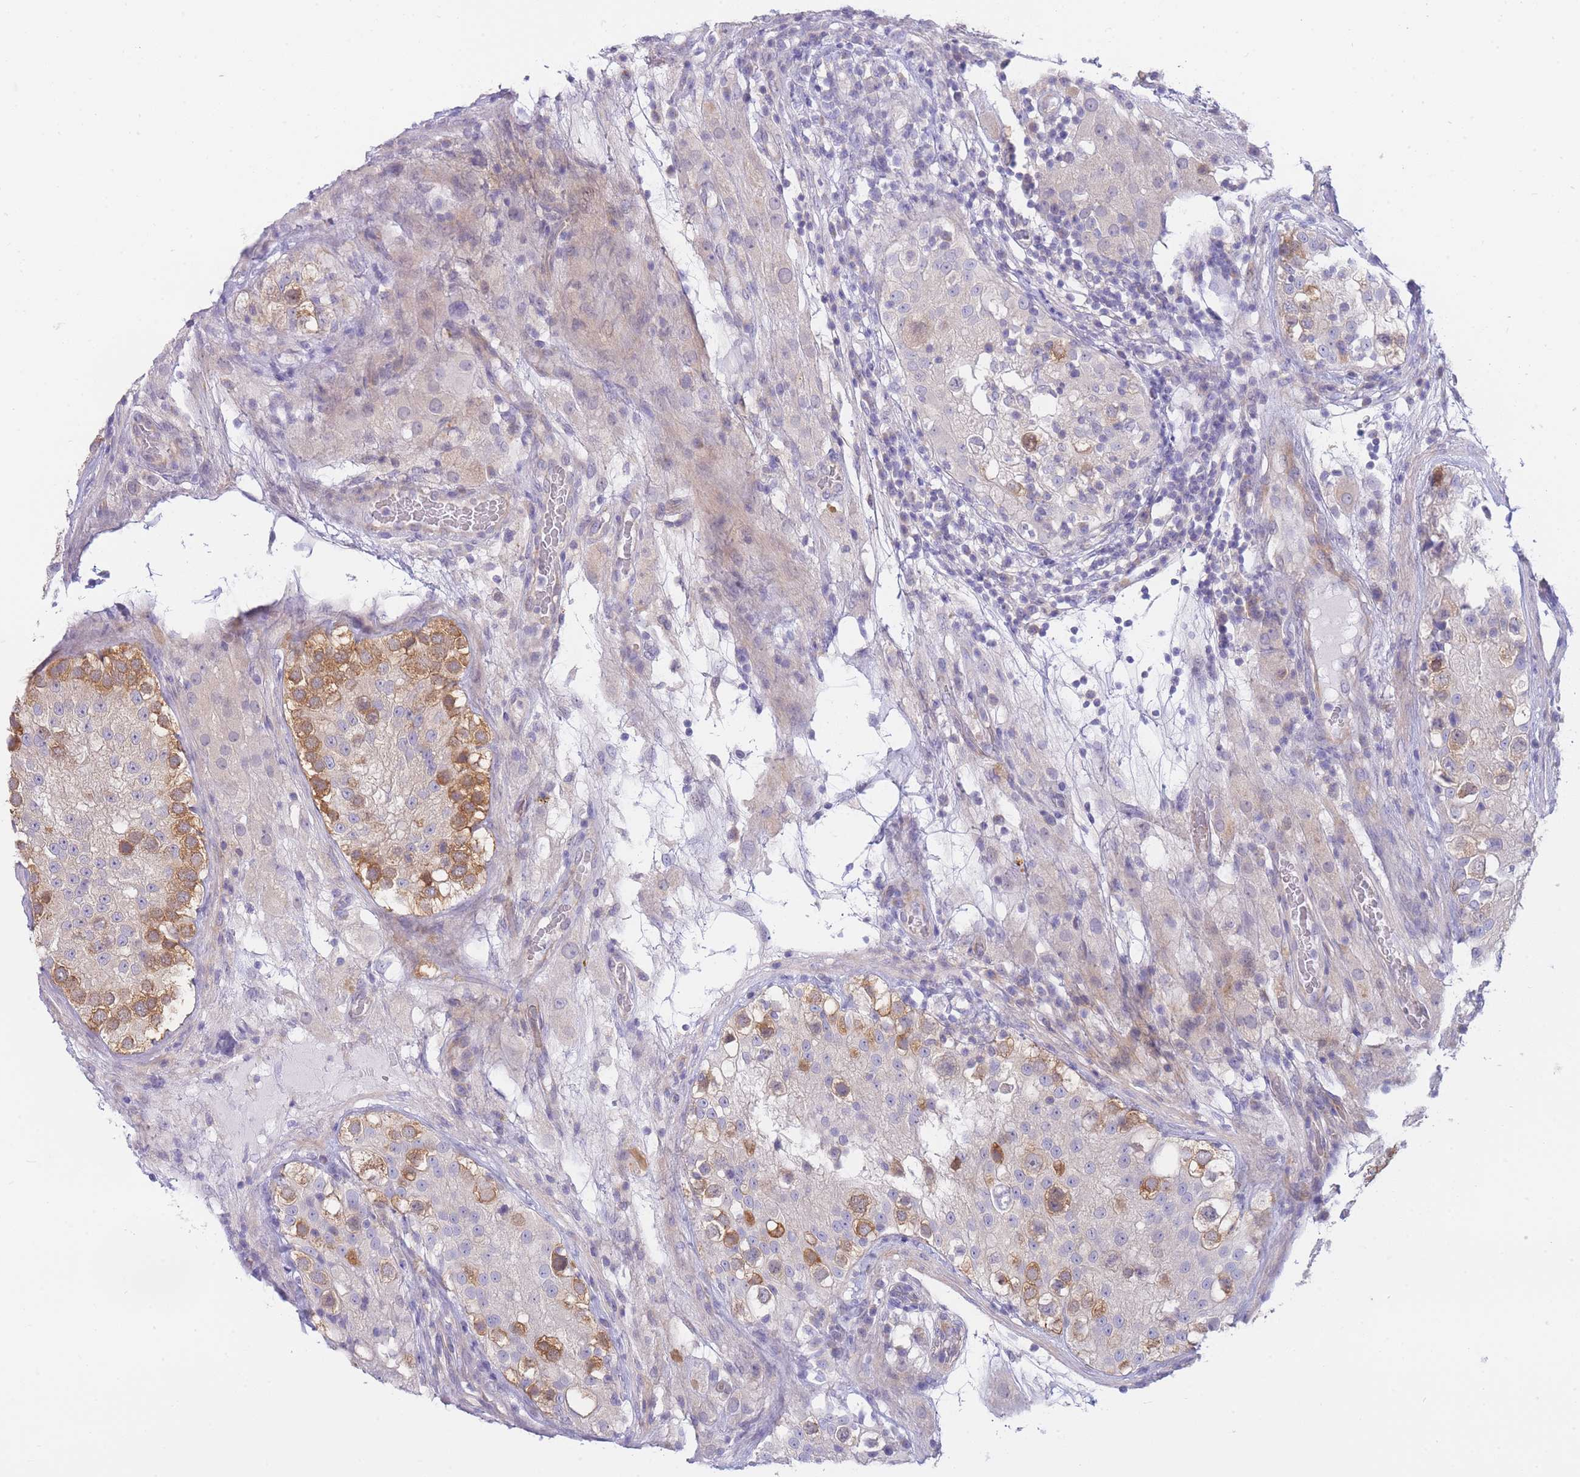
{"staining": {"intensity": "moderate", "quantity": "25%-75%", "location": "cytoplasmic/membranous"}, "tissue": "testis", "cell_type": "Cells in seminiferous ducts", "image_type": "normal", "snomed": [{"axis": "morphology", "description": "Normal tissue, NOS"}, {"axis": "topography", "description": "Testis"}], "caption": "Immunohistochemical staining of benign testis exhibits moderate cytoplasmic/membranous protein staining in about 25%-75% of cells in seminiferous ducts.", "gene": "SUGT1", "patient": {"sex": "male", "age": 26}}